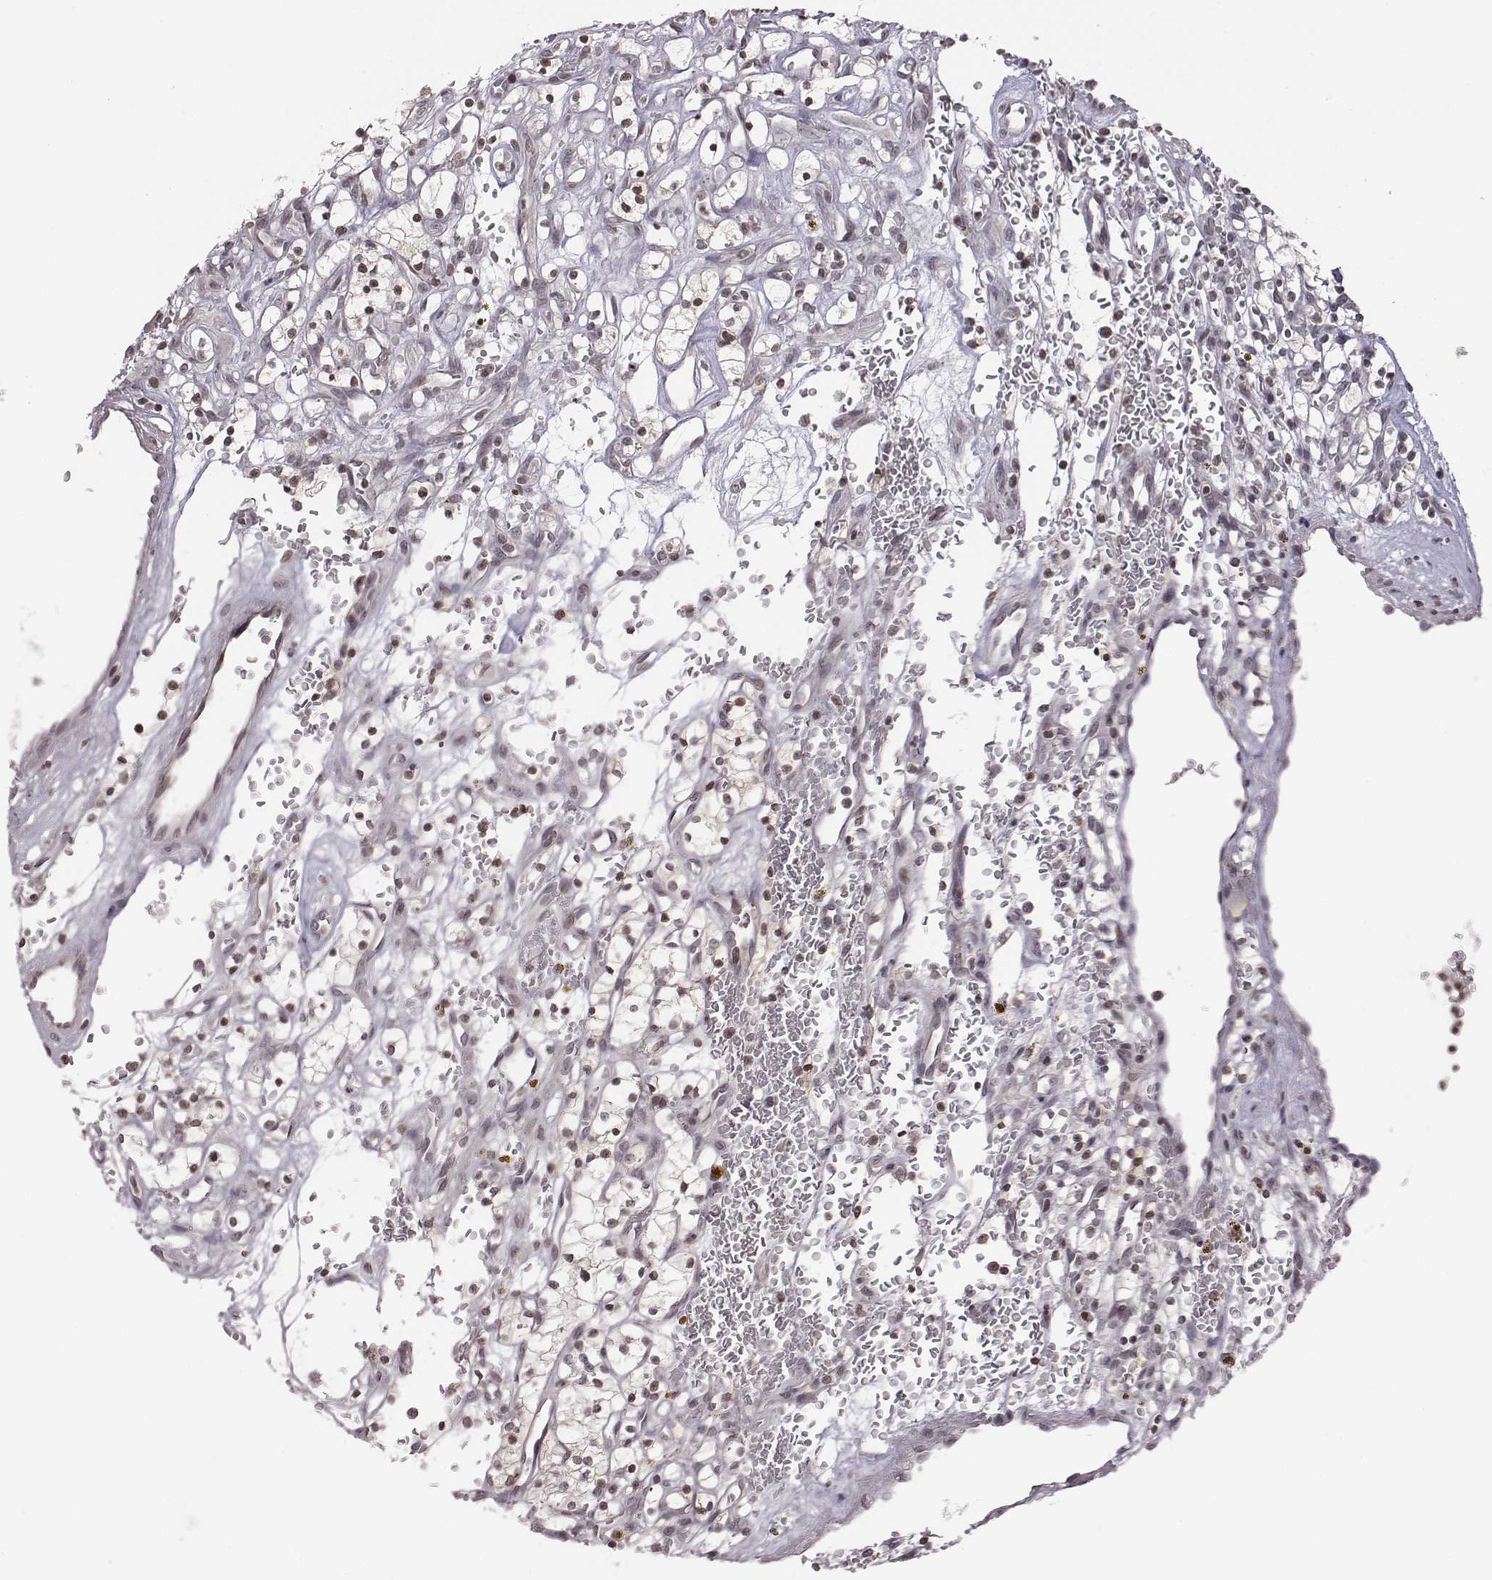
{"staining": {"intensity": "negative", "quantity": "none", "location": "none"}, "tissue": "renal cancer", "cell_type": "Tumor cells", "image_type": "cancer", "snomed": [{"axis": "morphology", "description": "Adenocarcinoma, NOS"}, {"axis": "topography", "description": "Kidney"}], "caption": "Tumor cells are negative for brown protein staining in renal cancer.", "gene": "GRM4", "patient": {"sex": "female", "age": 64}}